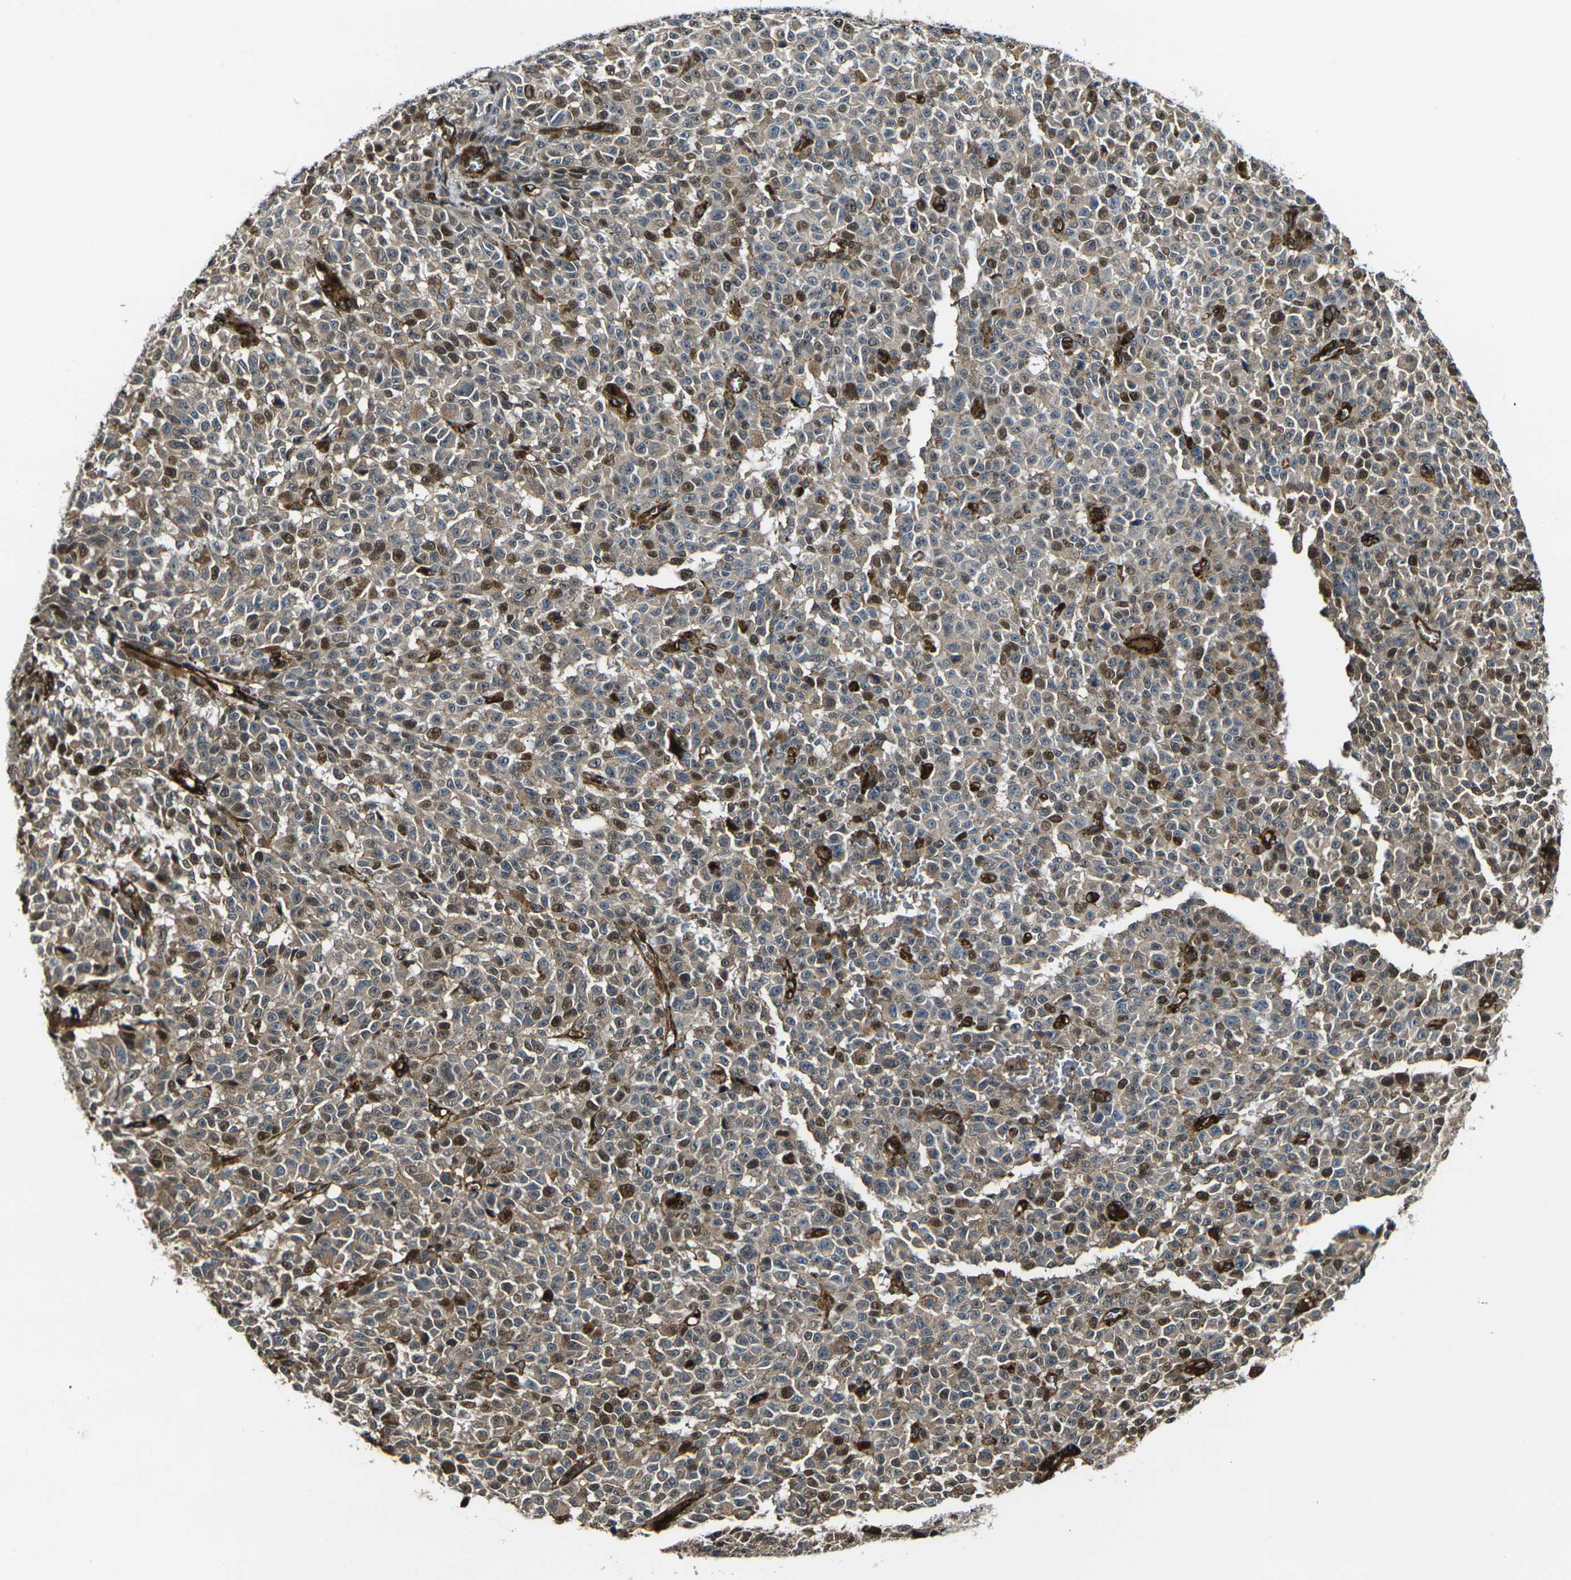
{"staining": {"intensity": "moderate", "quantity": ">75%", "location": "cytoplasmic/membranous,nuclear"}, "tissue": "melanoma", "cell_type": "Tumor cells", "image_type": "cancer", "snomed": [{"axis": "morphology", "description": "Malignant melanoma, NOS"}, {"axis": "topography", "description": "Skin"}], "caption": "Immunohistochemistry of human melanoma shows medium levels of moderate cytoplasmic/membranous and nuclear positivity in approximately >75% of tumor cells.", "gene": "ECE1", "patient": {"sex": "female", "age": 82}}